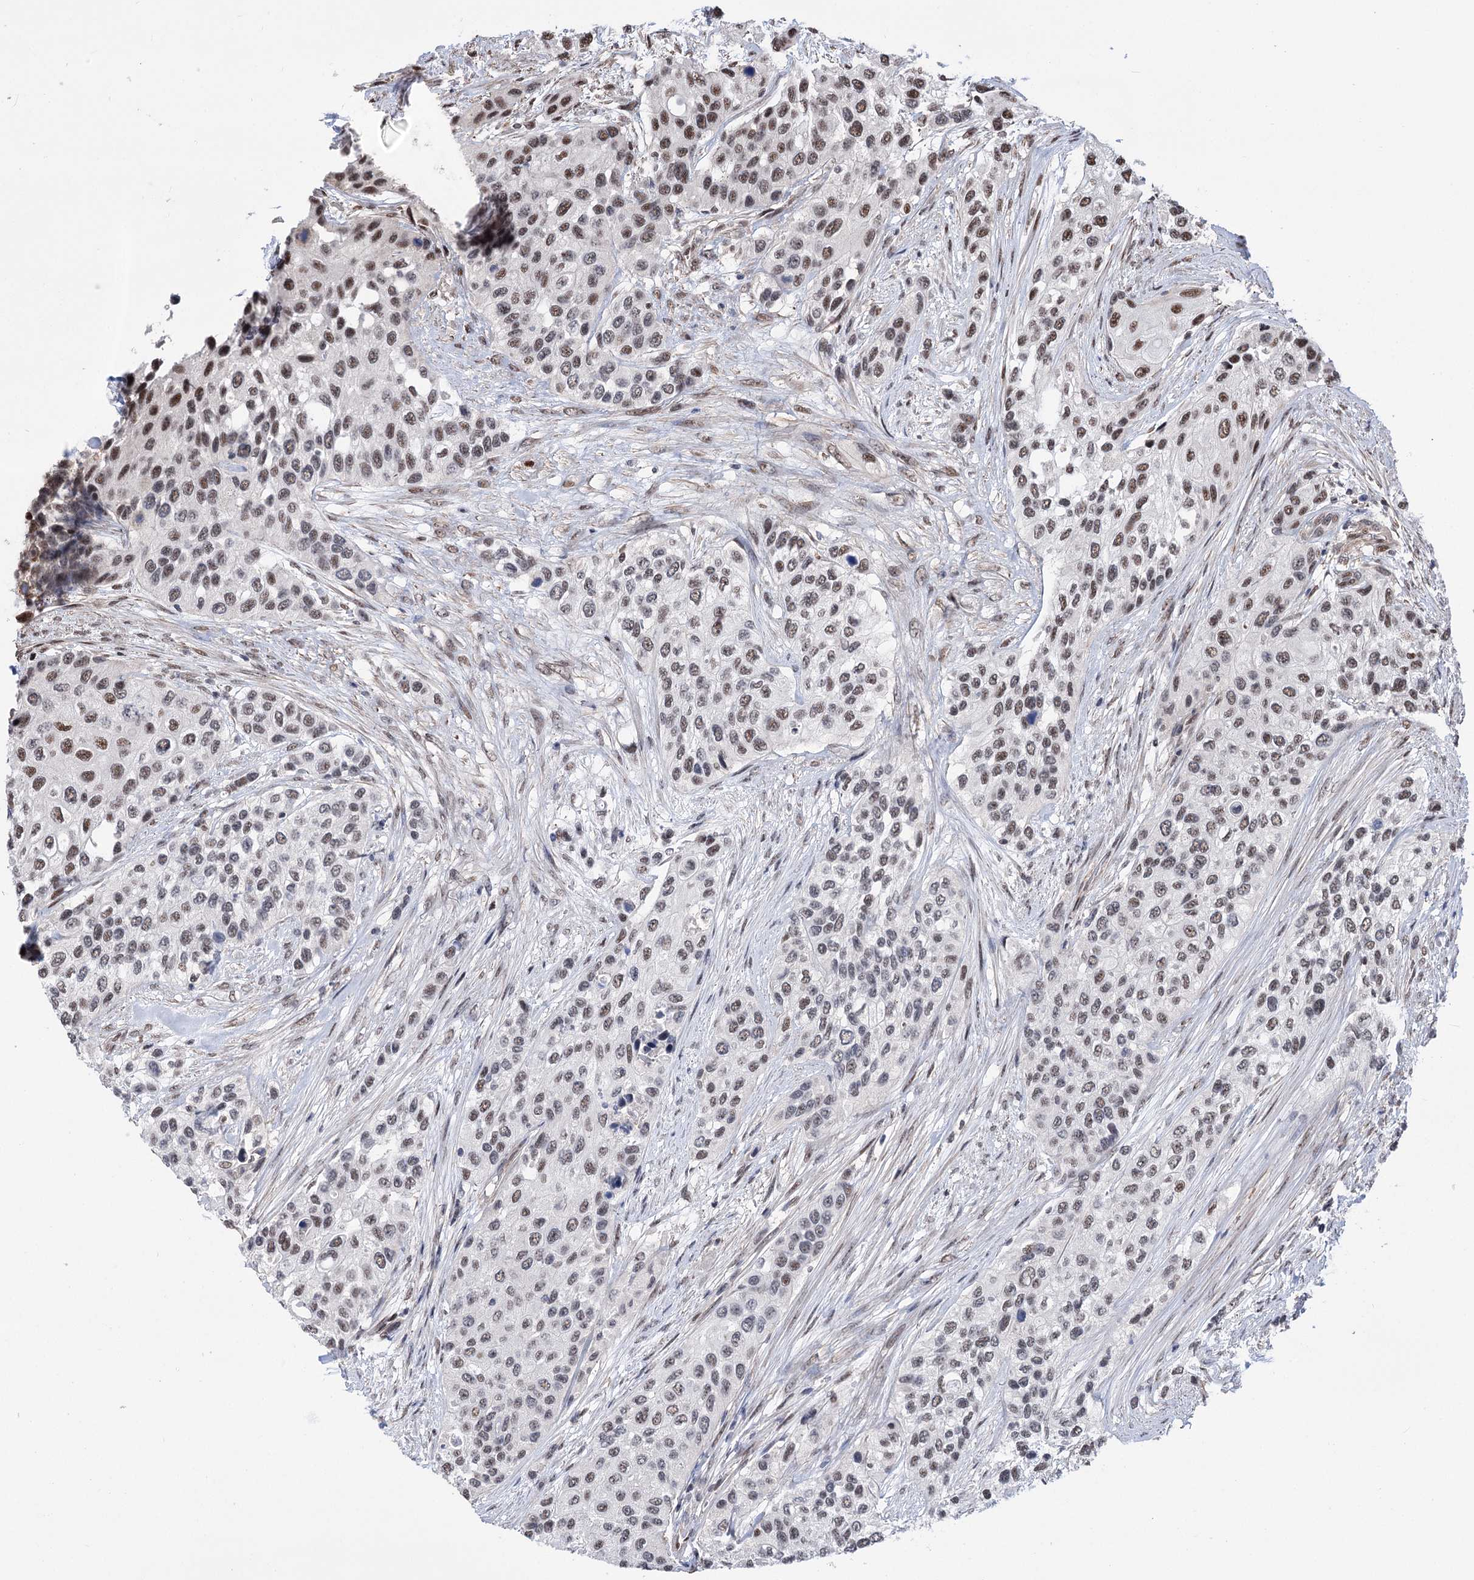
{"staining": {"intensity": "weak", "quantity": "<25%", "location": "nuclear"}, "tissue": "urothelial cancer", "cell_type": "Tumor cells", "image_type": "cancer", "snomed": [{"axis": "morphology", "description": "Normal tissue, NOS"}, {"axis": "morphology", "description": "Urothelial carcinoma, High grade"}, {"axis": "topography", "description": "Vascular tissue"}, {"axis": "topography", "description": "Urinary bladder"}], "caption": "The IHC histopathology image has no significant expression in tumor cells of urothelial carcinoma (high-grade) tissue.", "gene": "CHMP7", "patient": {"sex": "female", "age": 56}}